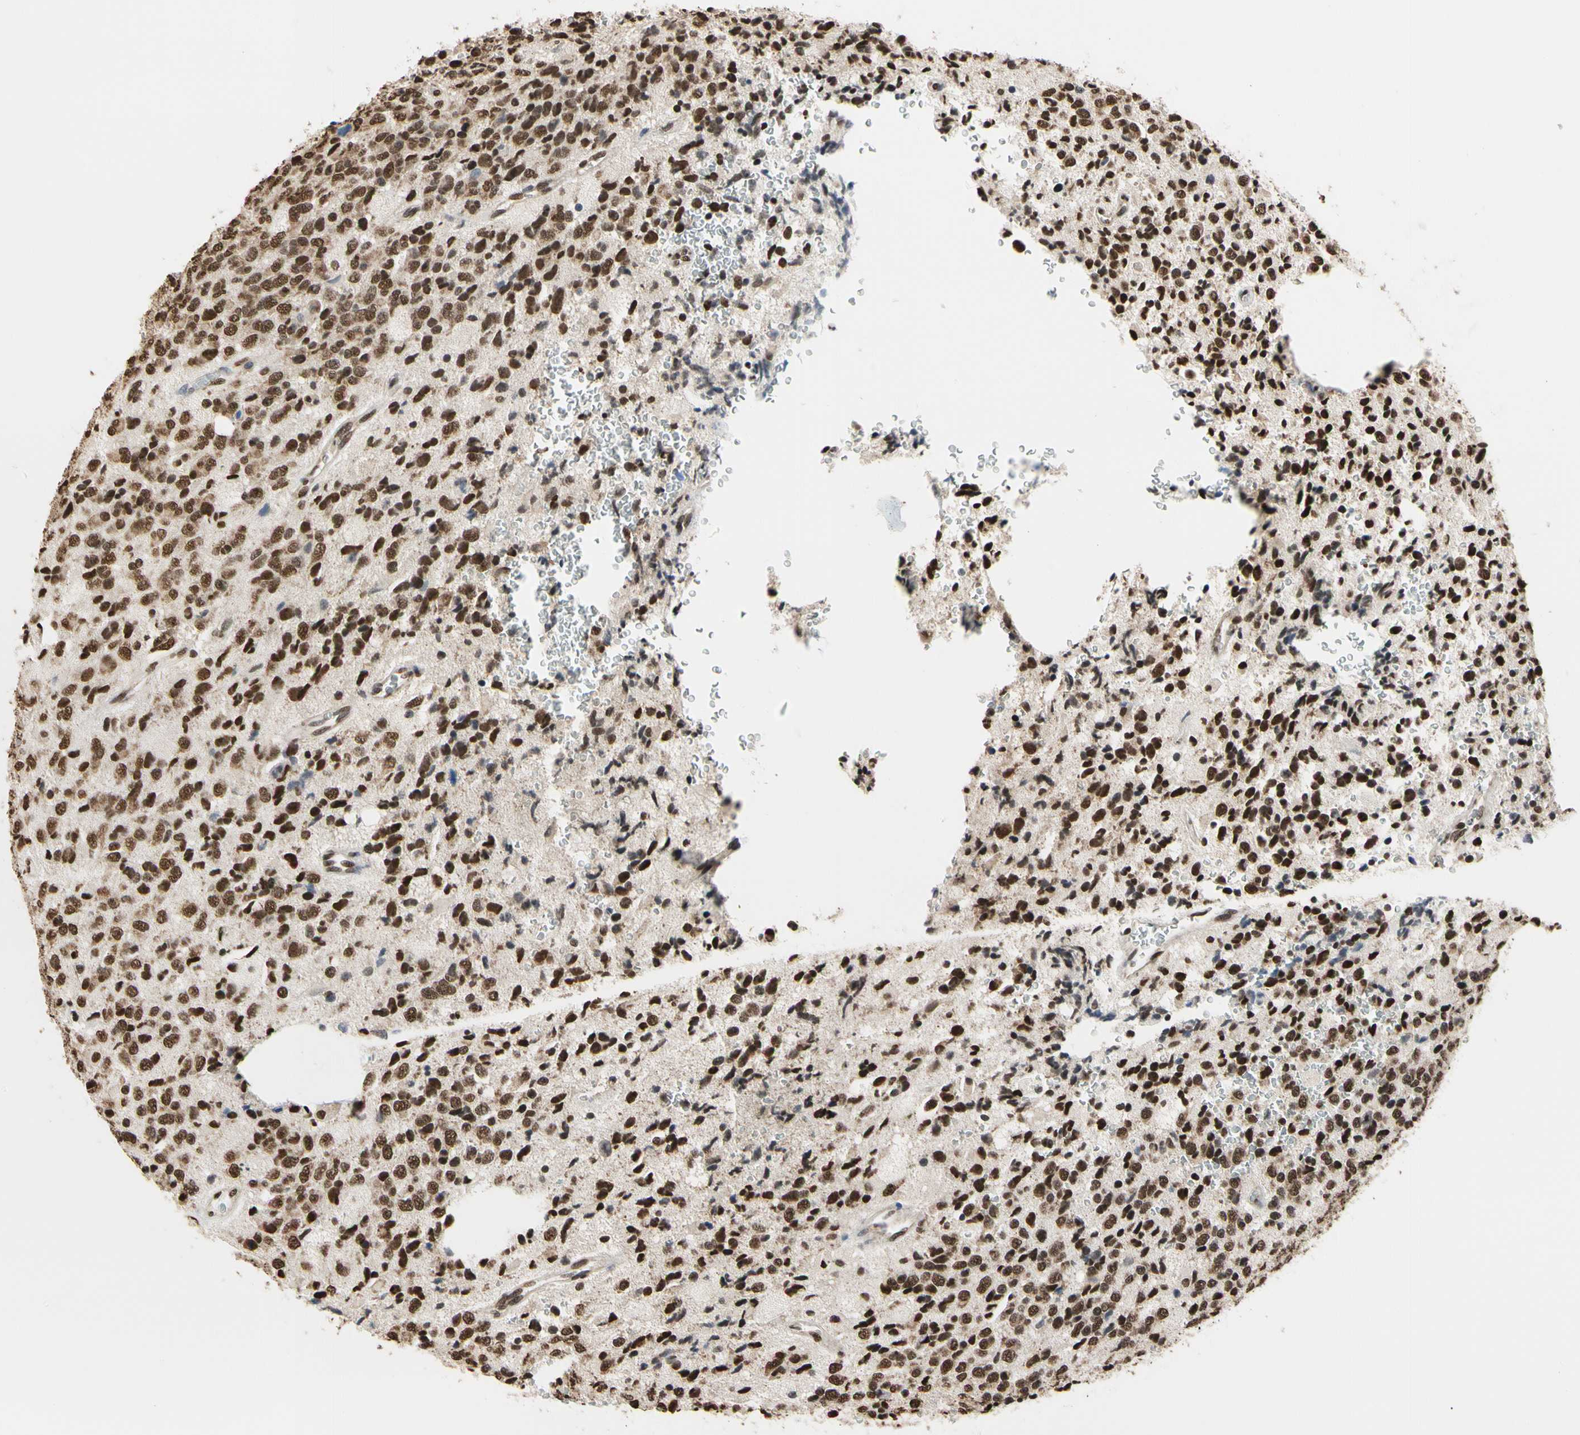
{"staining": {"intensity": "strong", "quantity": ">75%", "location": "nuclear"}, "tissue": "glioma", "cell_type": "Tumor cells", "image_type": "cancer", "snomed": [{"axis": "morphology", "description": "Glioma, malignant, High grade"}, {"axis": "topography", "description": "pancreas cauda"}], "caption": "Glioma stained with a protein marker exhibits strong staining in tumor cells.", "gene": "HNRNPK", "patient": {"sex": "male", "age": 60}}